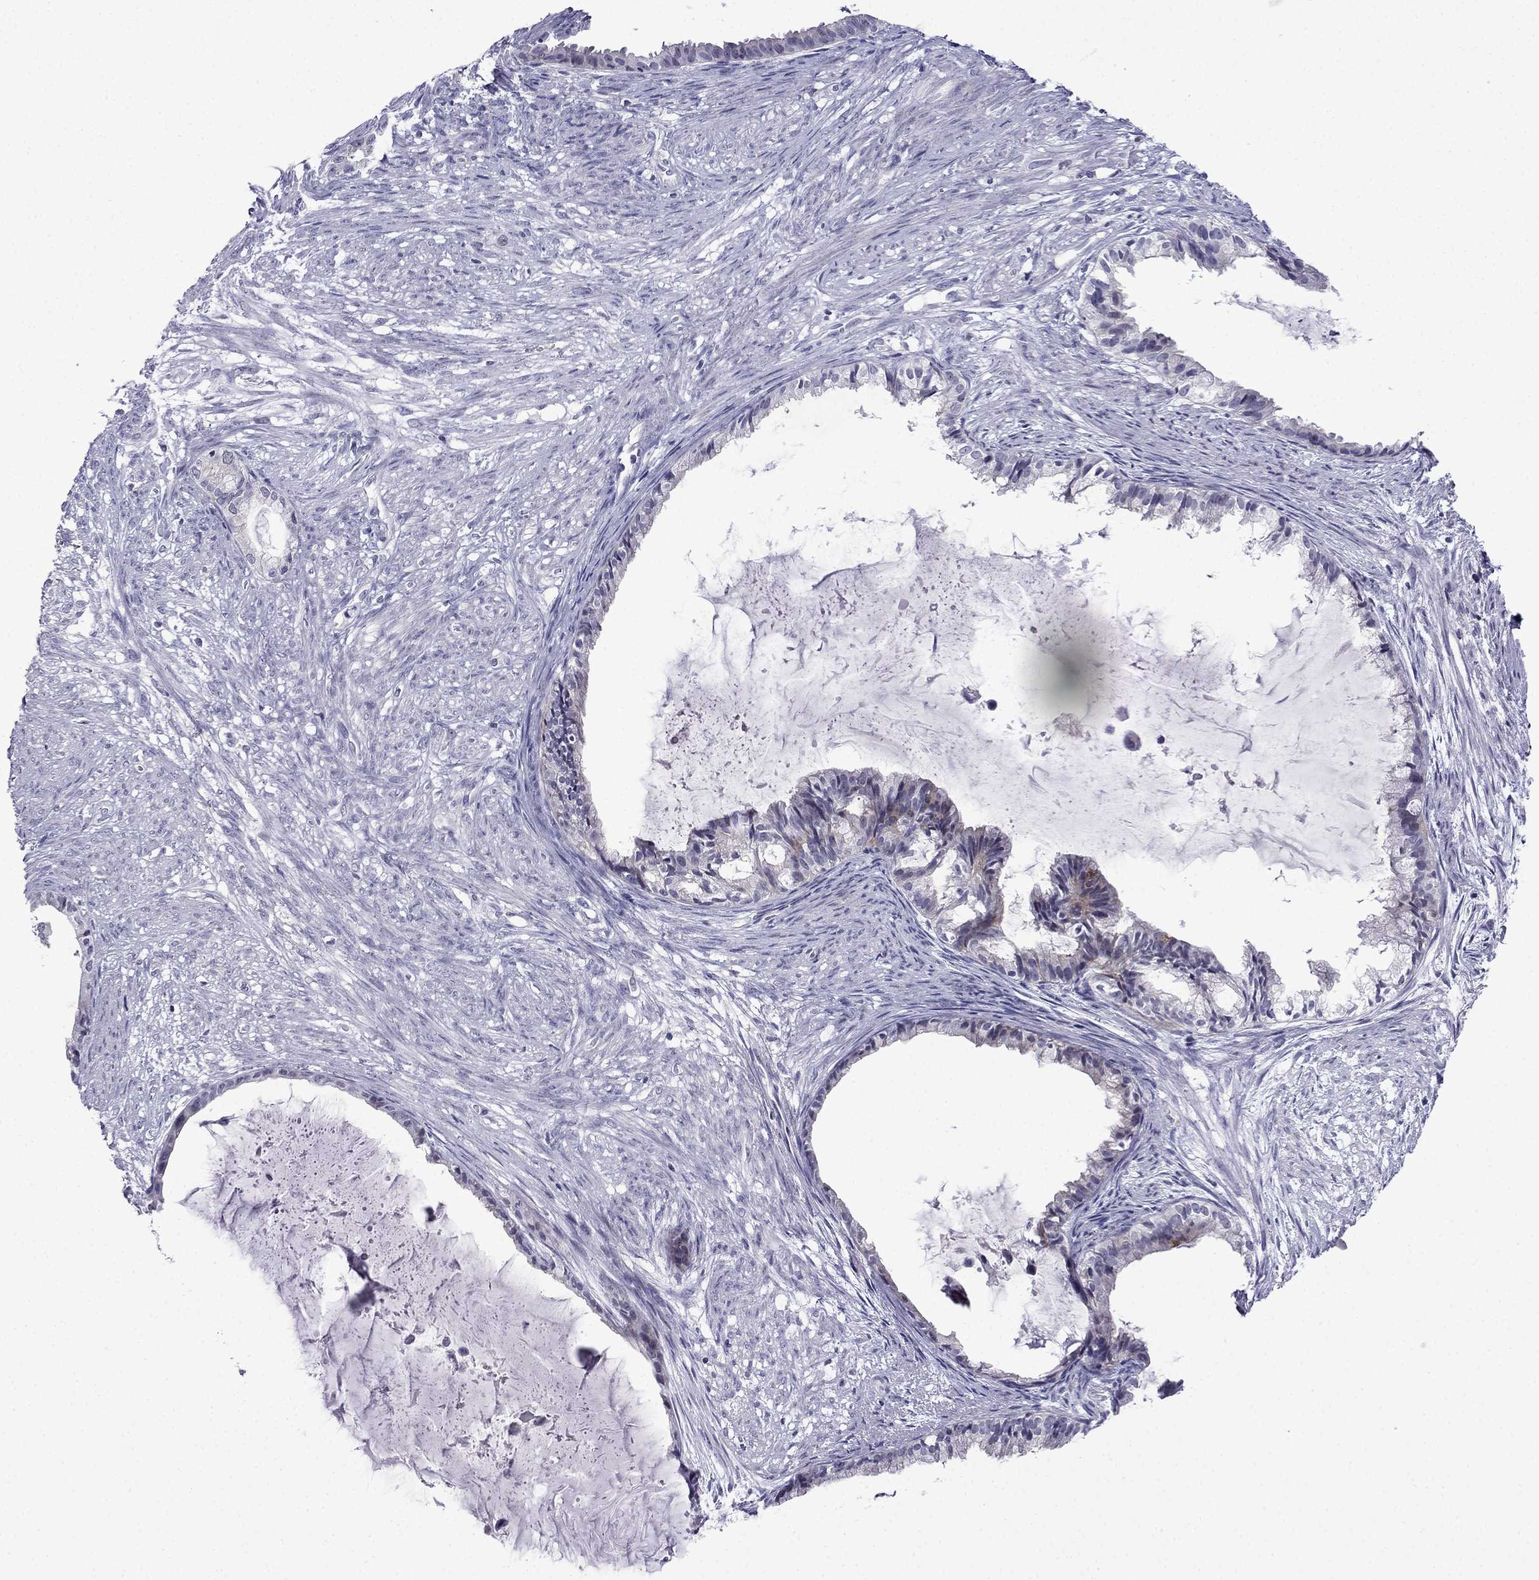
{"staining": {"intensity": "negative", "quantity": "none", "location": "none"}, "tissue": "endometrial cancer", "cell_type": "Tumor cells", "image_type": "cancer", "snomed": [{"axis": "morphology", "description": "Adenocarcinoma, NOS"}, {"axis": "topography", "description": "Endometrium"}], "caption": "Photomicrograph shows no significant protein positivity in tumor cells of endometrial adenocarcinoma.", "gene": "POM121L12", "patient": {"sex": "female", "age": 86}}